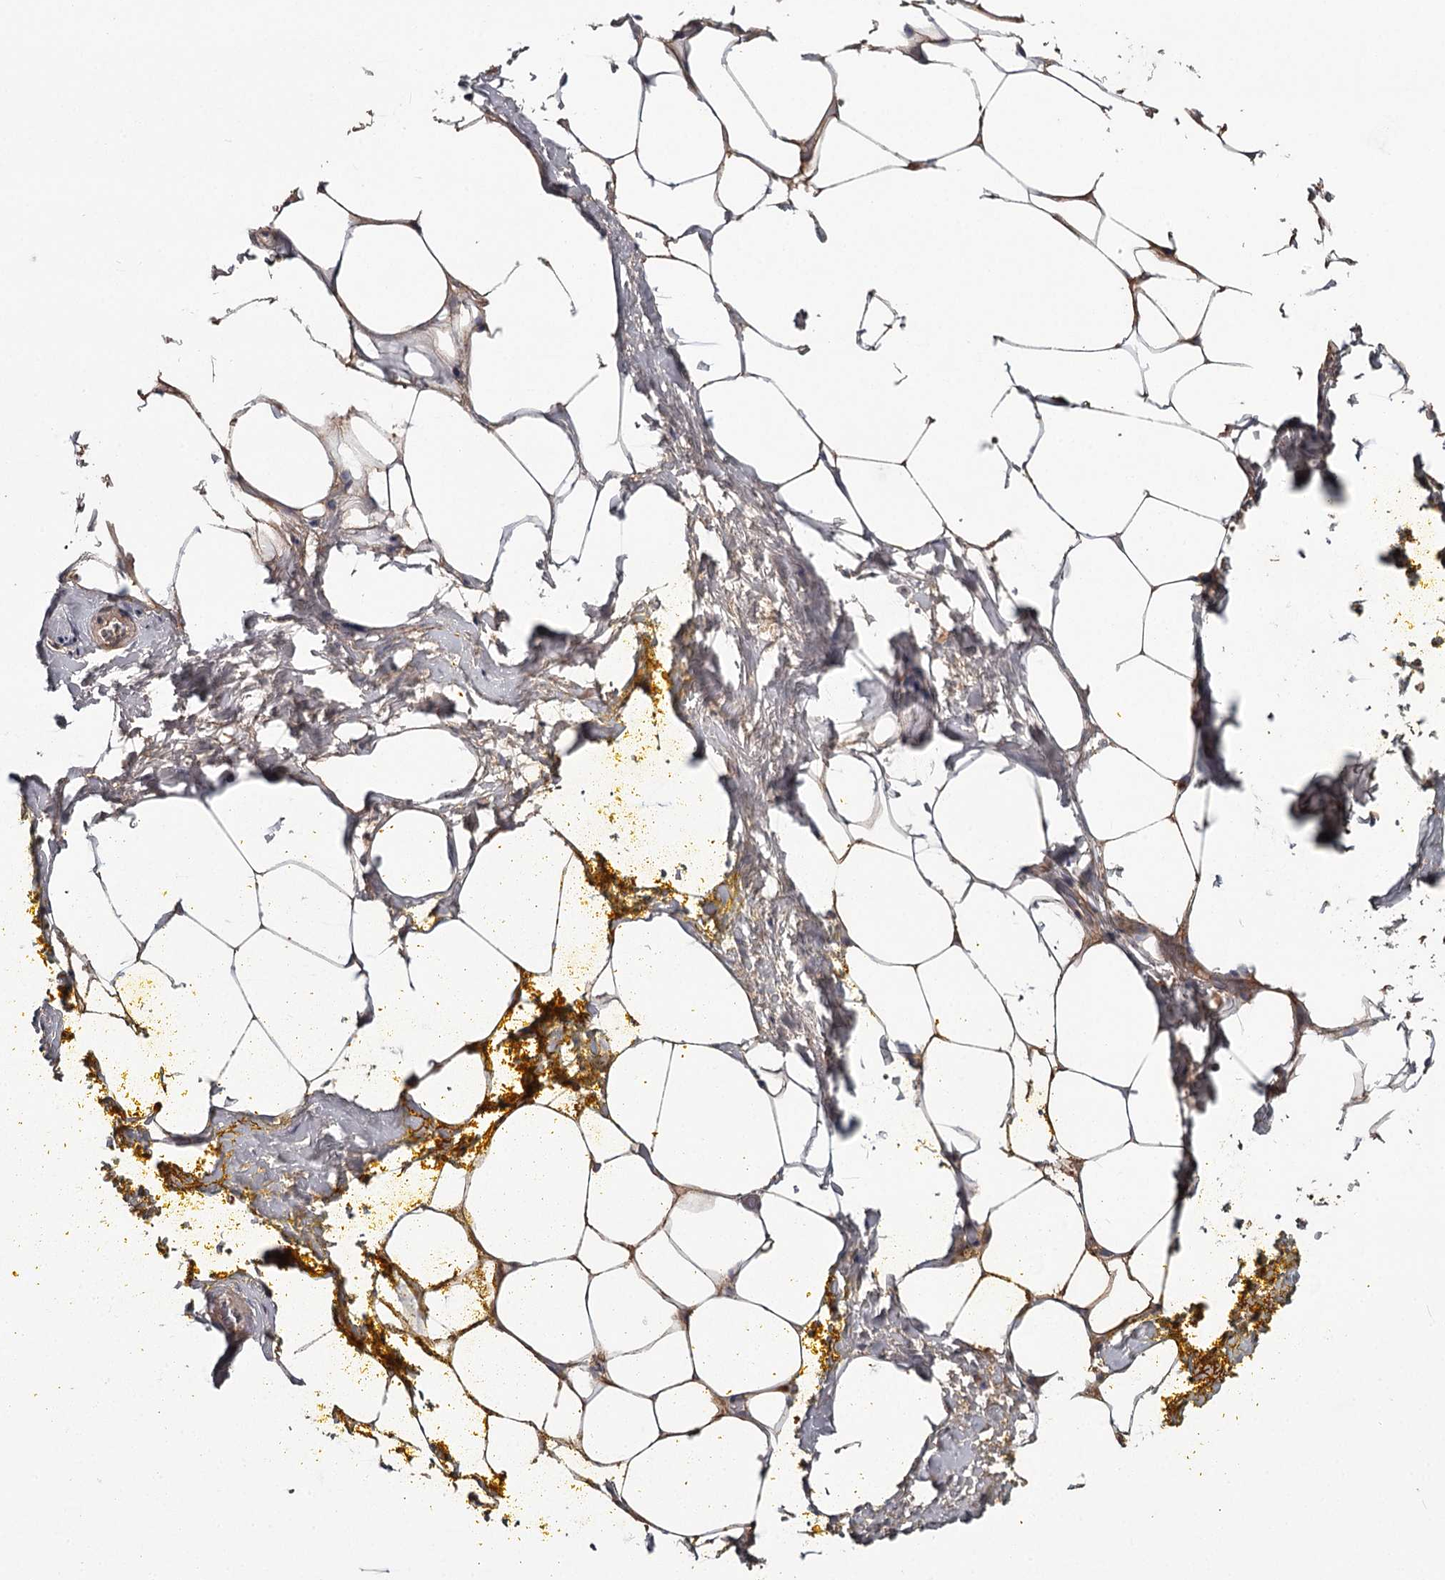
{"staining": {"intensity": "moderate", "quantity": "25%-75%", "location": "cytoplasmic/membranous"}, "tissue": "adipose tissue", "cell_type": "Adipocytes", "image_type": "normal", "snomed": [{"axis": "morphology", "description": "Normal tissue, NOS"}, {"axis": "morphology", "description": "Adenocarcinoma, Low grade"}, {"axis": "topography", "description": "Prostate"}, {"axis": "topography", "description": "Peripheral nerve tissue"}], "caption": "Adipose tissue stained with a brown dye exhibits moderate cytoplasmic/membranous positive positivity in about 25%-75% of adipocytes.", "gene": "DHRS9", "patient": {"sex": "male", "age": 63}}